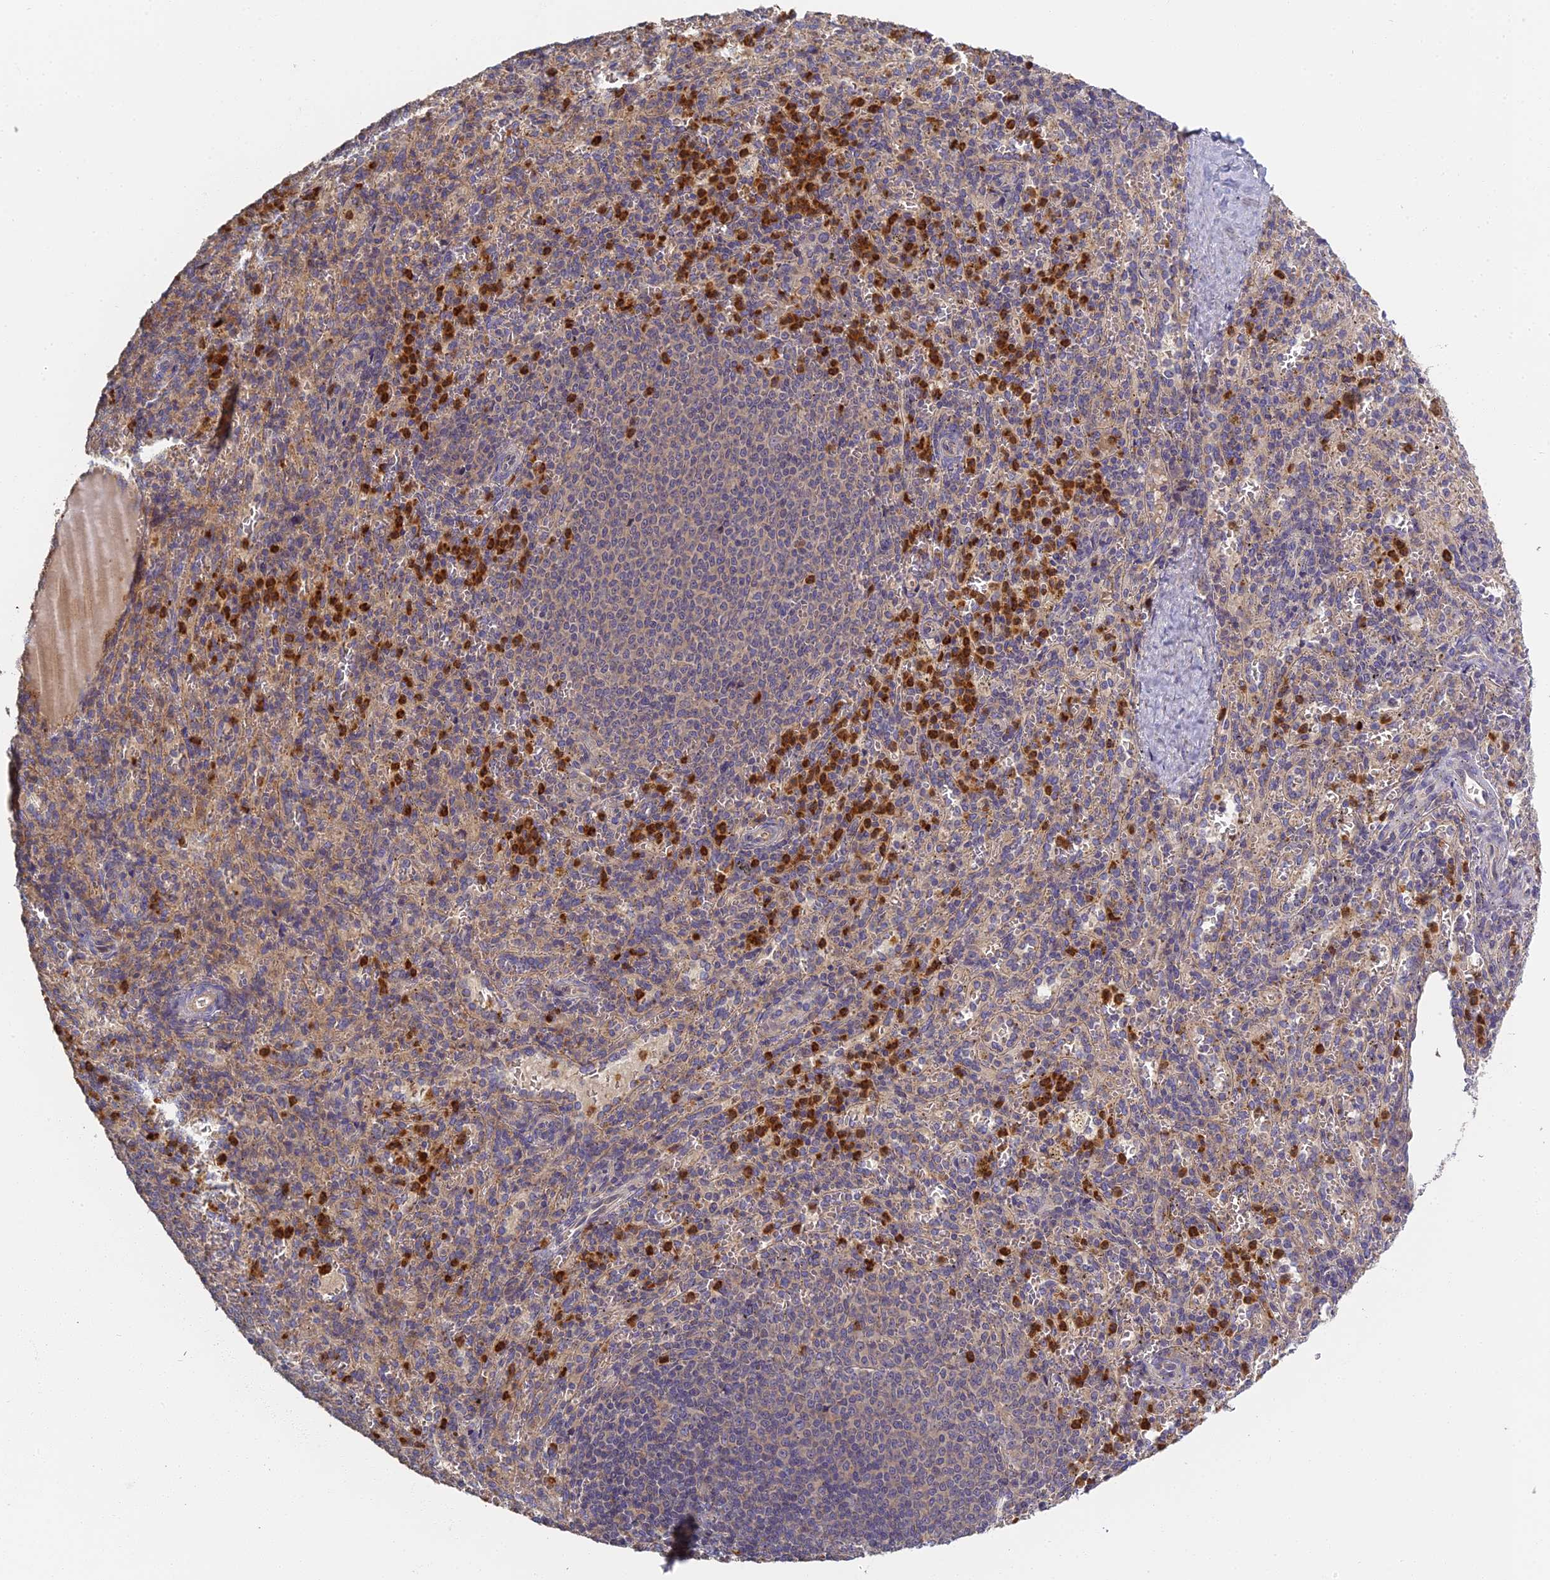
{"staining": {"intensity": "strong", "quantity": "<25%", "location": "cytoplasmic/membranous"}, "tissue": "spleen", "cell_type": "Cells in red pulp", "image_type": "normal", "snomed": [{"axis": "morphology", "description": "Normal tissue, NOS"}, {"axis": "topography", "description": "Spleen"}], "caption": "Immunohistochemistry (IHC) staining of unremarkable spleen, which shows medium levels of strong cytoplasmic/membranous staining in about <25% of cells in red pulp indicating strong cytoplasmic/membranous protein positivity. The staining was performed using DAB (brown) for protein detection and nuclei were counterstained in hematoxylin (blue).", "gene": "AP4E1", "patient": {"sex": "female", "age": 21}}